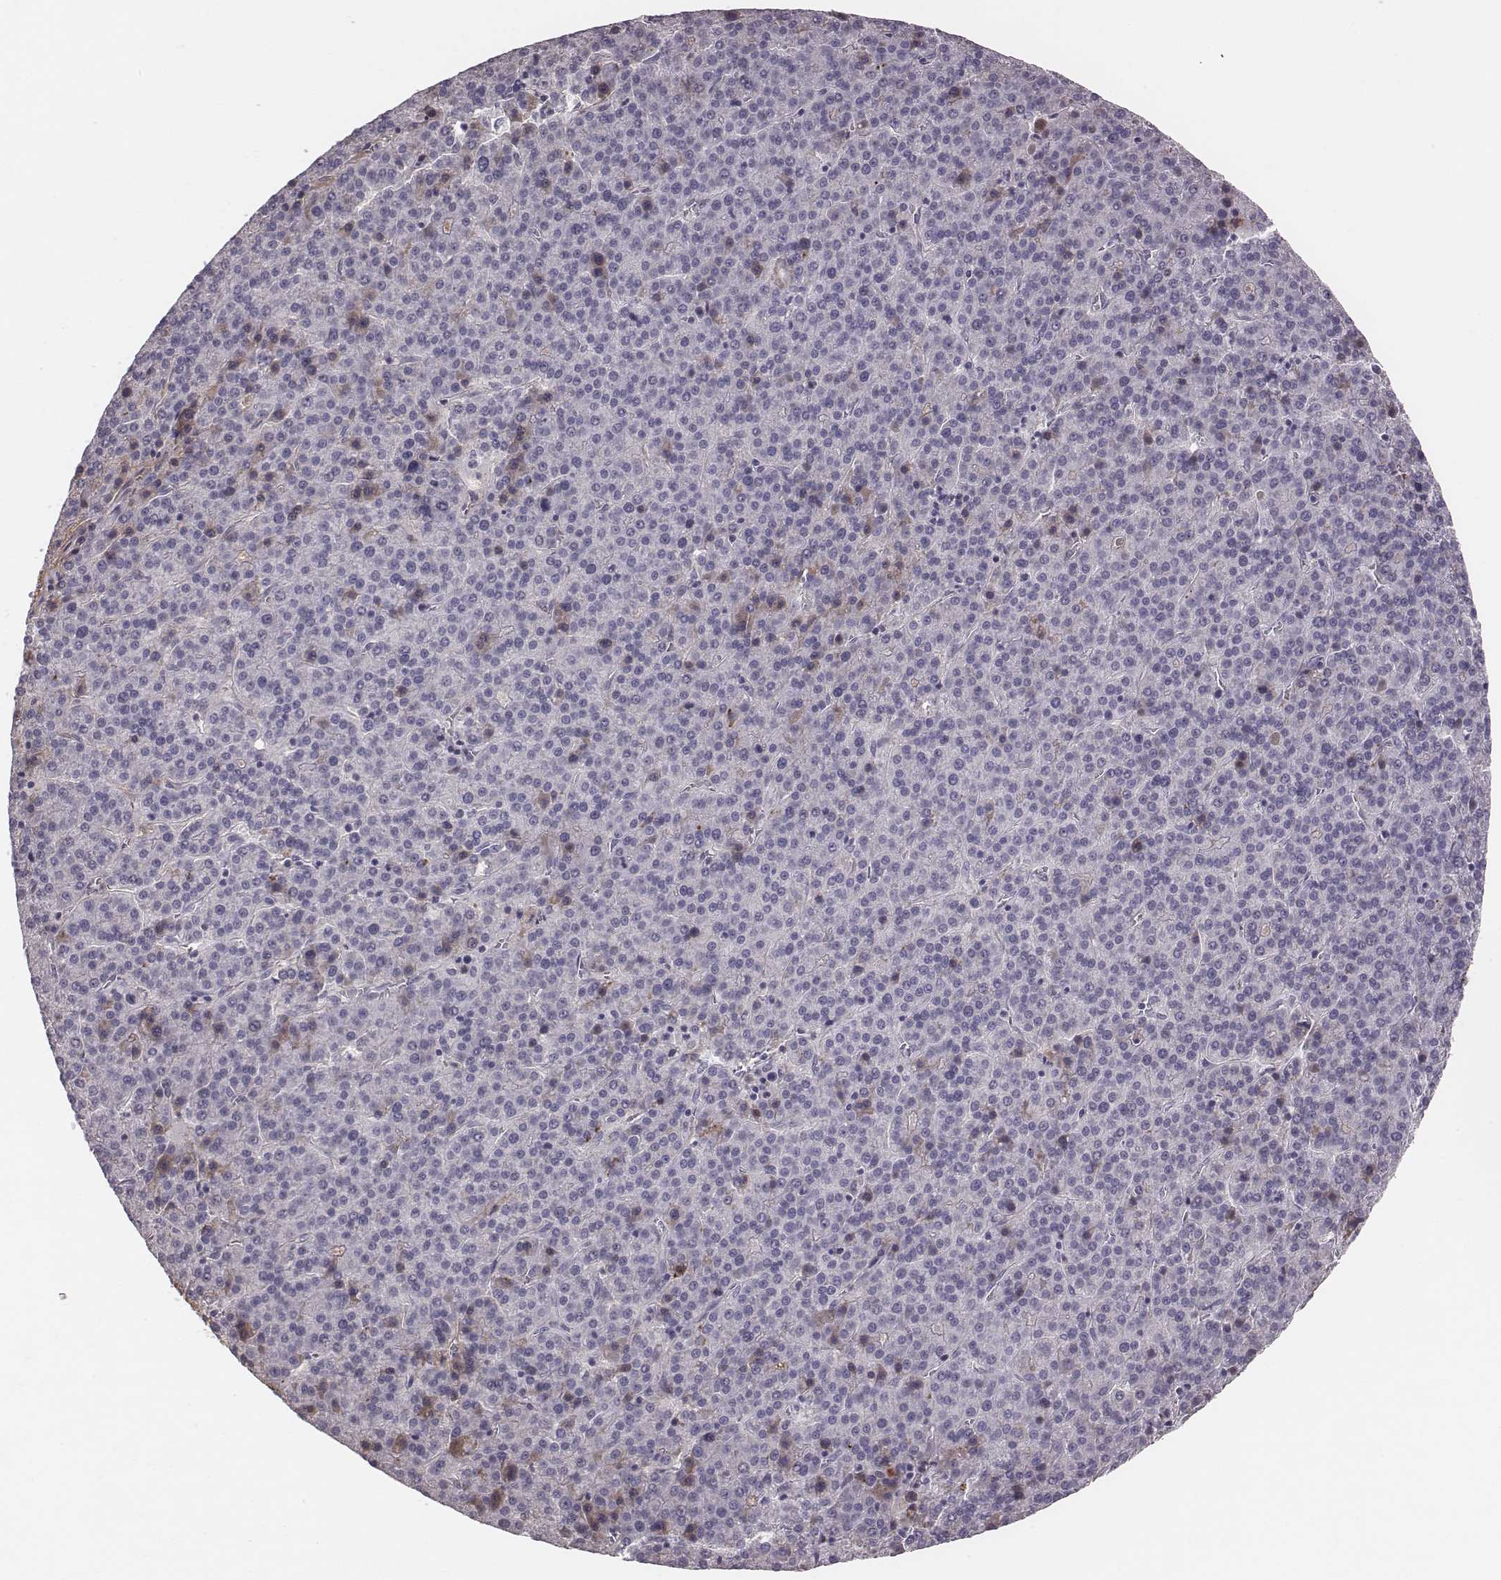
{"staining": {"intensity": "negative", "quantity": "none", "location": "none"}, "tissue": "liver cancer", "cell_type": "Tumor cells", "image_type": "cancer", "snomed": [{"axis": "morphology", "description": "Carcinoma, Hepatocellular, NOS"}, {"axis": "topography", "description": "Liver"}], "caption": "Human liver cancer stained for a protein using immunohistochemistry (IHC) shows no expression in tumor cells.", "gene": "CFTR", "patient": {"sex": "female", "age": 58}}